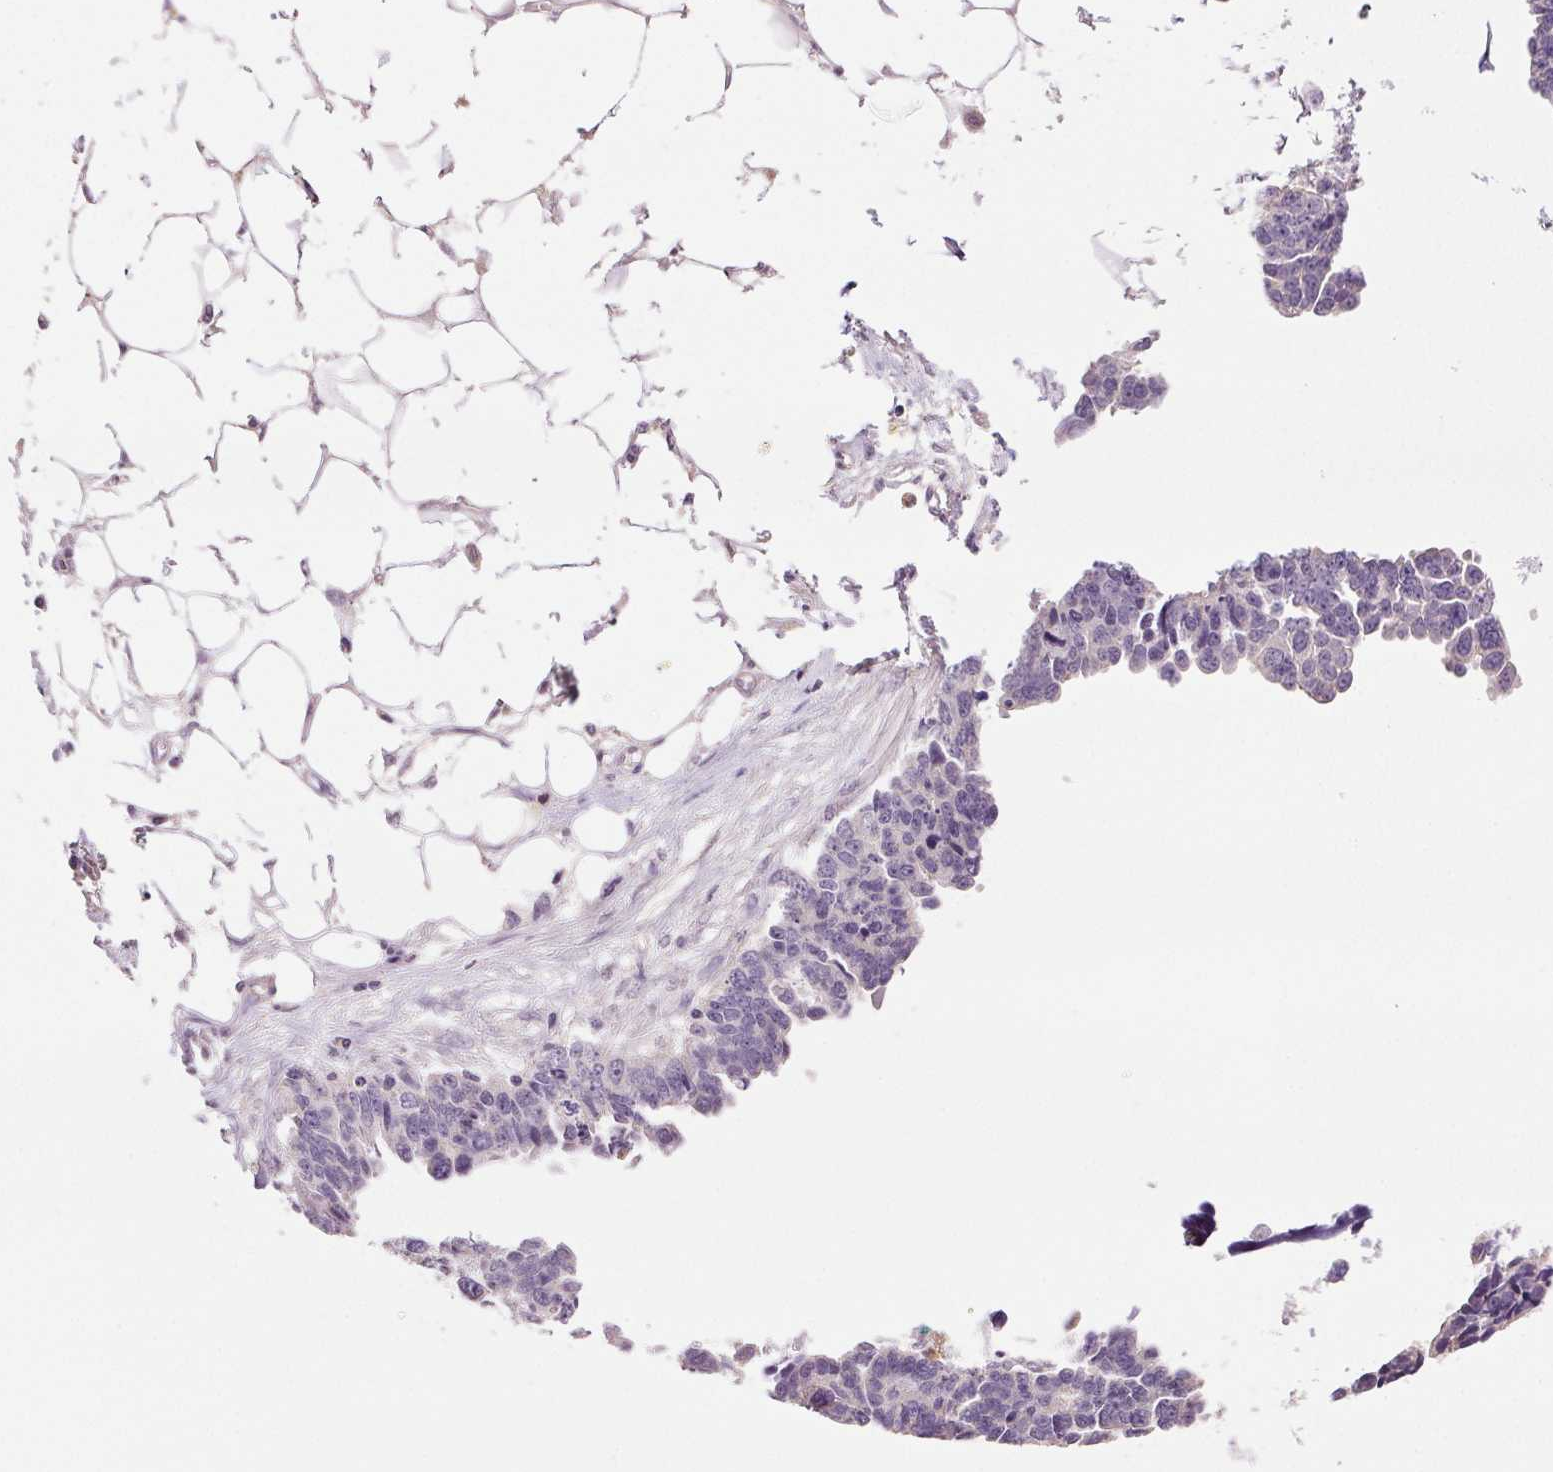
{"staining": {"intensity": "negative", "quantity": "none", "location": "none"}, "tissue": "ovarian cancer", "cell_type": "Tumor cells", "image_type": "cancer", "snomed": [{"axis": "morphology", "description": "Cystadenocarcinoma, serous, NOS"}, {"axis": "topography", "description": "Ovary"}], "caption": "This image is of ovarian cancer stained with immunohistochemistry (IHC) to label a protein in brown with the nuclei are counter-stained blue. There is no expression in tumor cells.", "gene": "TMEM253", "patient": {"sex": "female", "age": 76}}